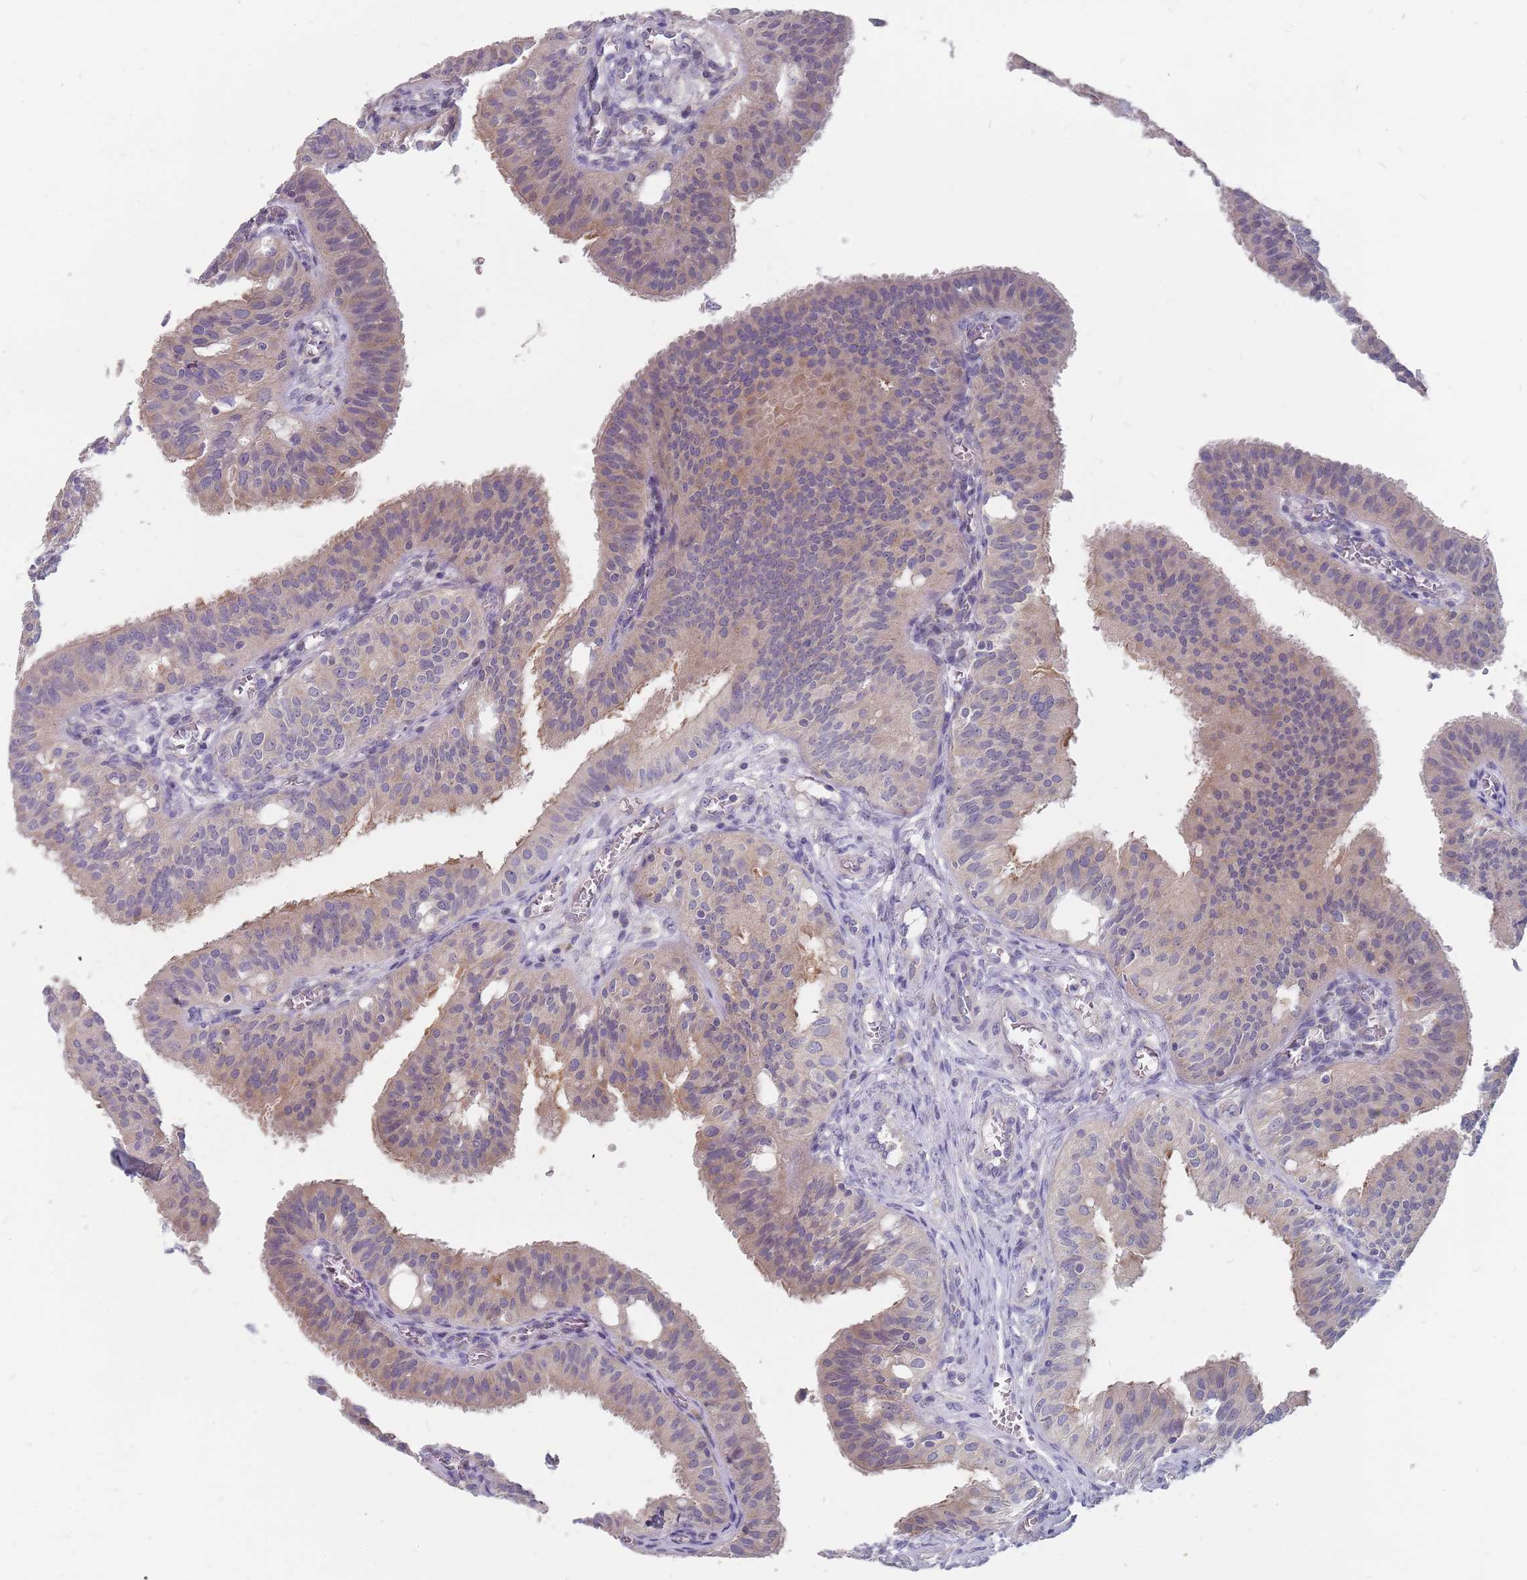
{"staining": {"intensity": "weak", "quantity": "25%-75%", "location": "cytoplasmic/membranous"}, "tissue": "fallopian tube", "cell_type": "Glandular cells", "image_type": "normal", "snomed": [{"axis": "morphology", "description": "Normal tissue, NOS"}, {"axis": "topography", "description": "Fallopian tube"}, {"axis": "topography", "description": "Ovary"}], "caption": "DAB immunohistochemical staining of benign human fallopian tube reveals weak cytoplasmic/membranous protein staining in about 25%-75% of glandular cells.", "gene": "CMTR2", "patient": {"sex": "female", "age": 42}}